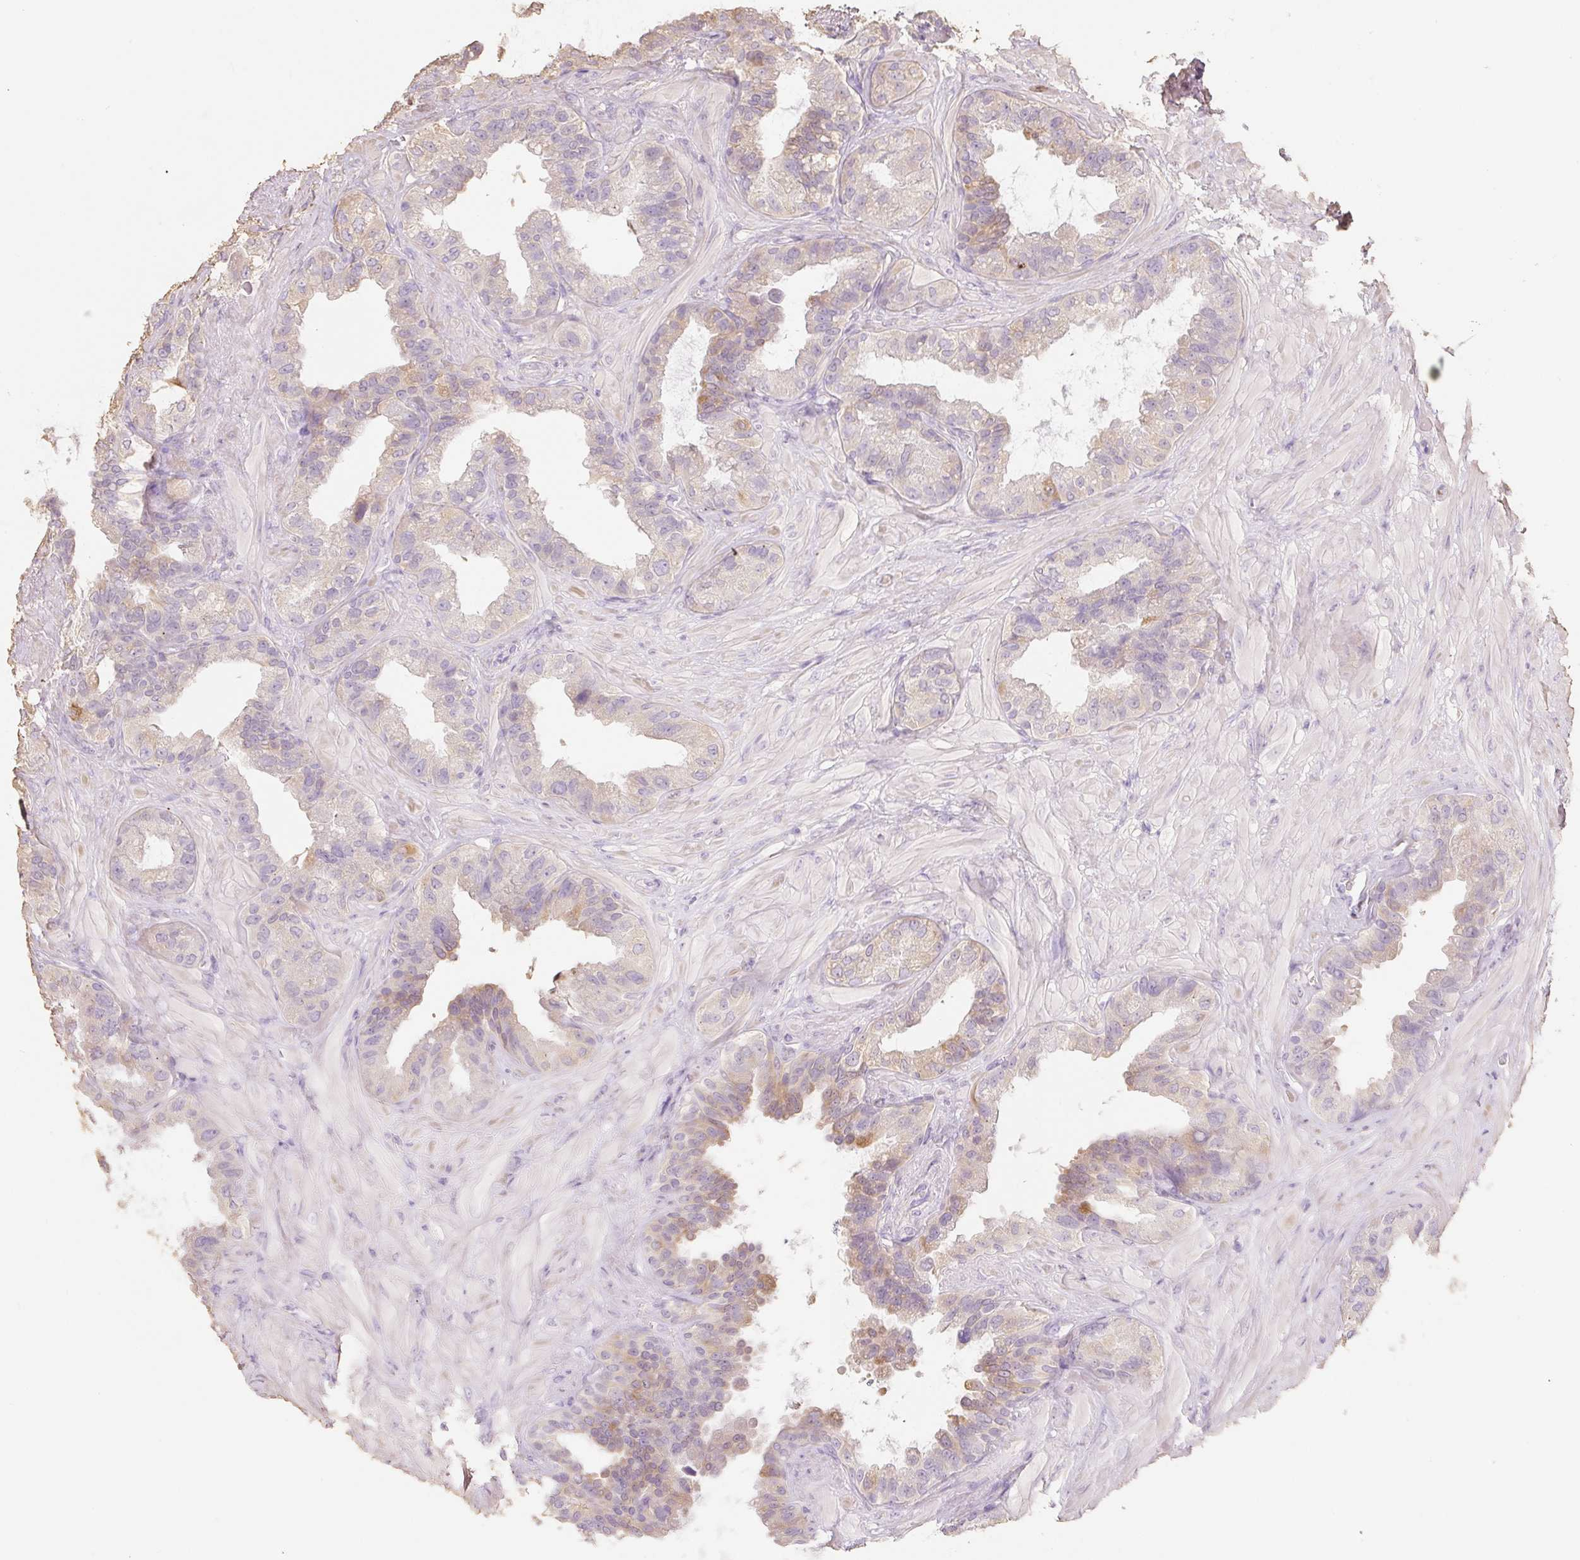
{"staining": {"intensity": "weak", "quantity": "25%-75%", "location": "cytoplasmic/membranous"}, "tissue": "seminal vesicle", "cell_type": "Glandular cells", "image_type": "normal", "snomed": [{"axis": "morphology", "description": "Normal tissue, NOS"}, {"axis": "topography", "description": "Seminal veicle"}, {"axis": "topography", "description": "Peripheral nerve tissue"}], "caption": "Weak cytoplasmic/membranous positivity for a protein is identified in approximately 25%-75% of glandular cells of normal seminal vesicle using immunohistochemistry.", "gene": "MBOAT7", "patient": {"sex": "male", "age": 76}}